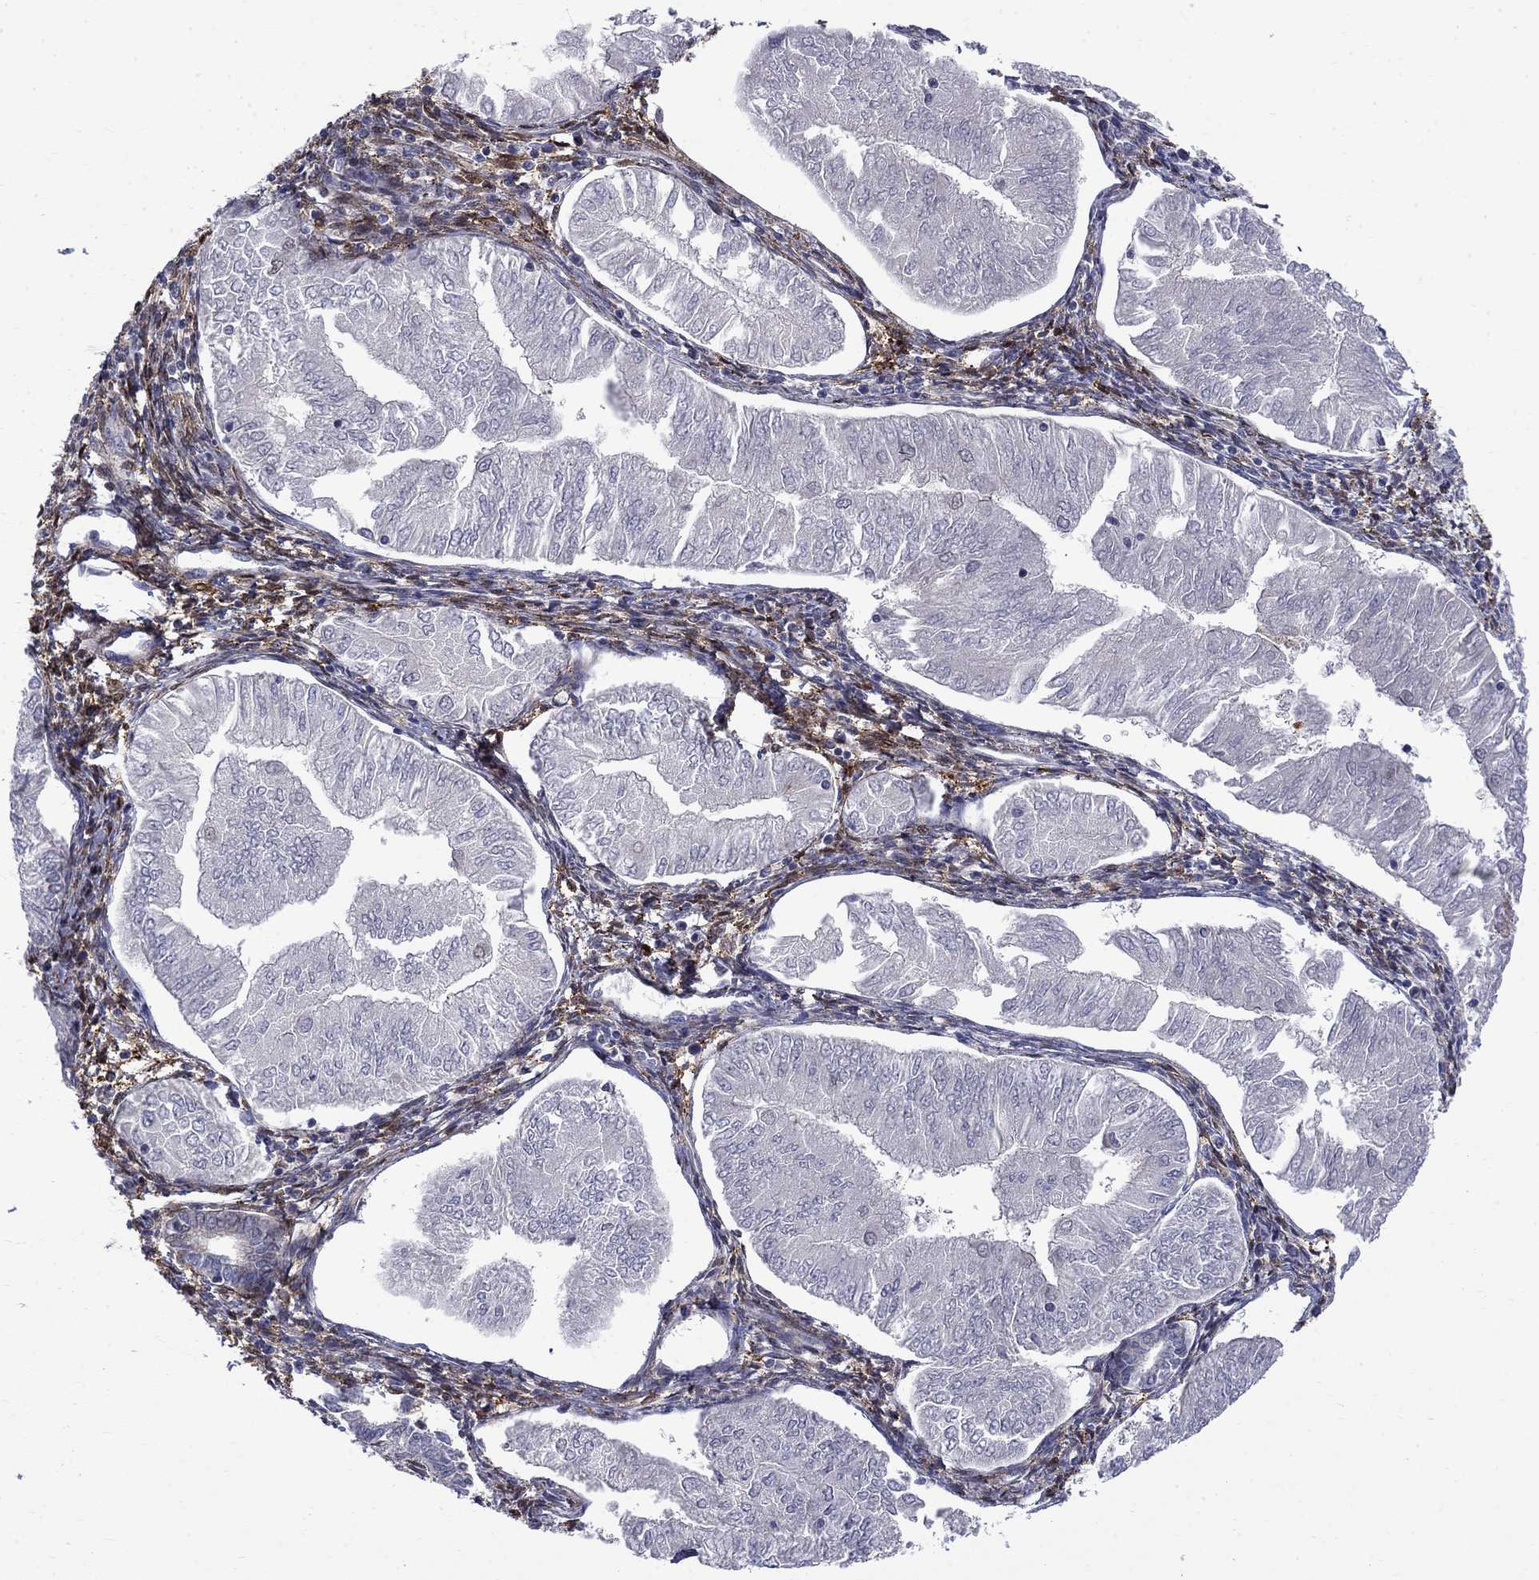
{"staining": {"intensity": "negative", "quantity": "none", "location": "none"}, "tissue": "endometrial cancer", "cell_type": "Tumor cells", "image_type": "cancer", "snomed": [{"axis": "morphology", "description": "Adenocarcinoma, NOS"}, {"axis": "topography", "description": "Endometrium"}], "caption": "A photomicrograph of endometrial cancer stained for a protein exhibits no brown staining in tumor cells. The staining was performed using DAB to visualize the protein expression in brown, while the nuclei were stained in blue with hematoxylin (Magnification: 20x).", "gene": "PCBP3", "patient": {"sex": "female", "age": 53}}